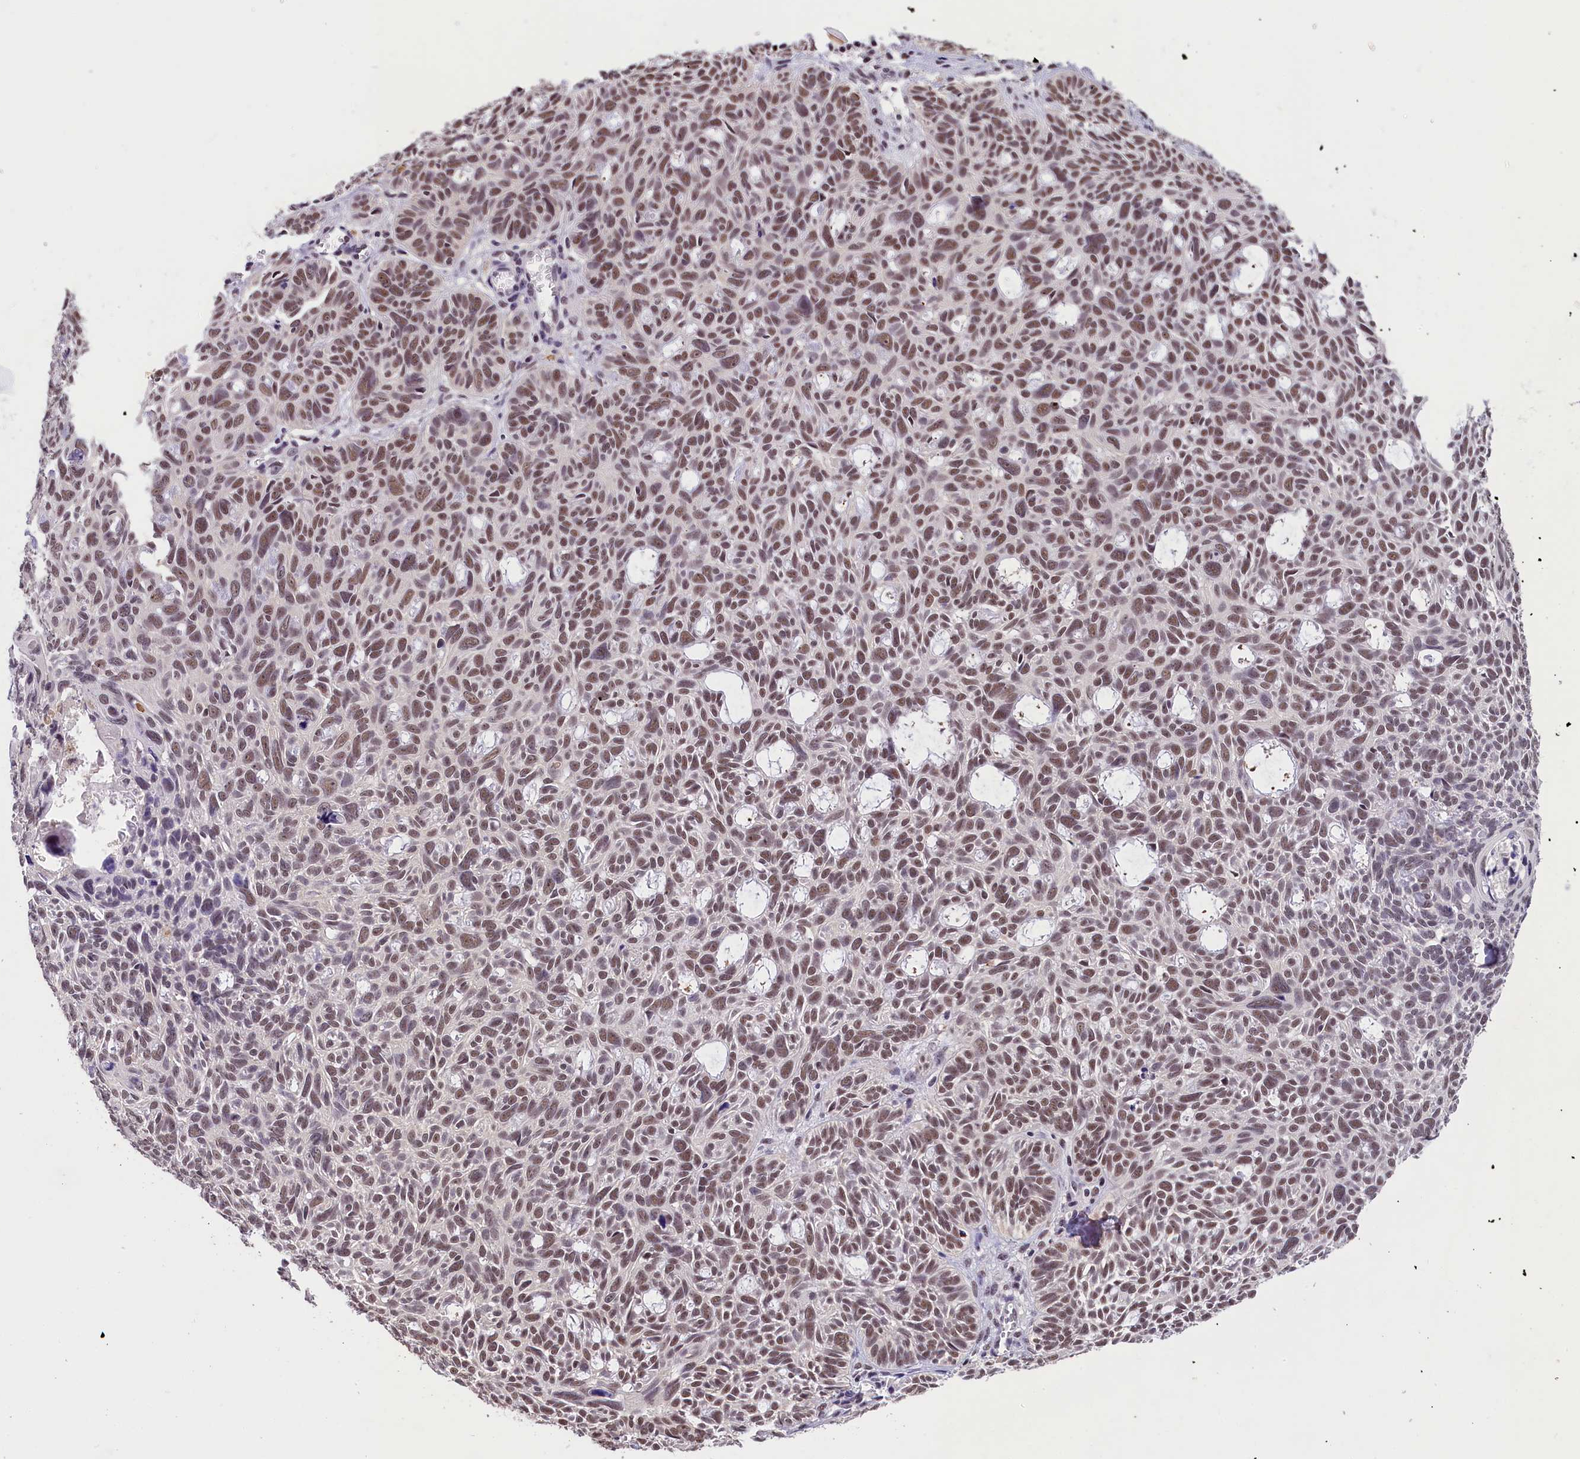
{"staining": {"intensity": "moderate", "quantity": ">75%", "location": "nuclear"}, "tissue": "skin cancer", "cell_type": "Tumor cells", "image_type": "cancer", "snomed": [{"axis": "morphology", "description": "Basal cell carcinoma"}, {"axis": "topography", "description": "Skin"}], "caption": "Immunohistochemical staining of basal cell carcinoma (skin) exhibits moderate nuclear protein positivity in approximately >75% of tumor cells.", "gene": "ZC3H4", "patient": {"sex": "male", "age": 69}}